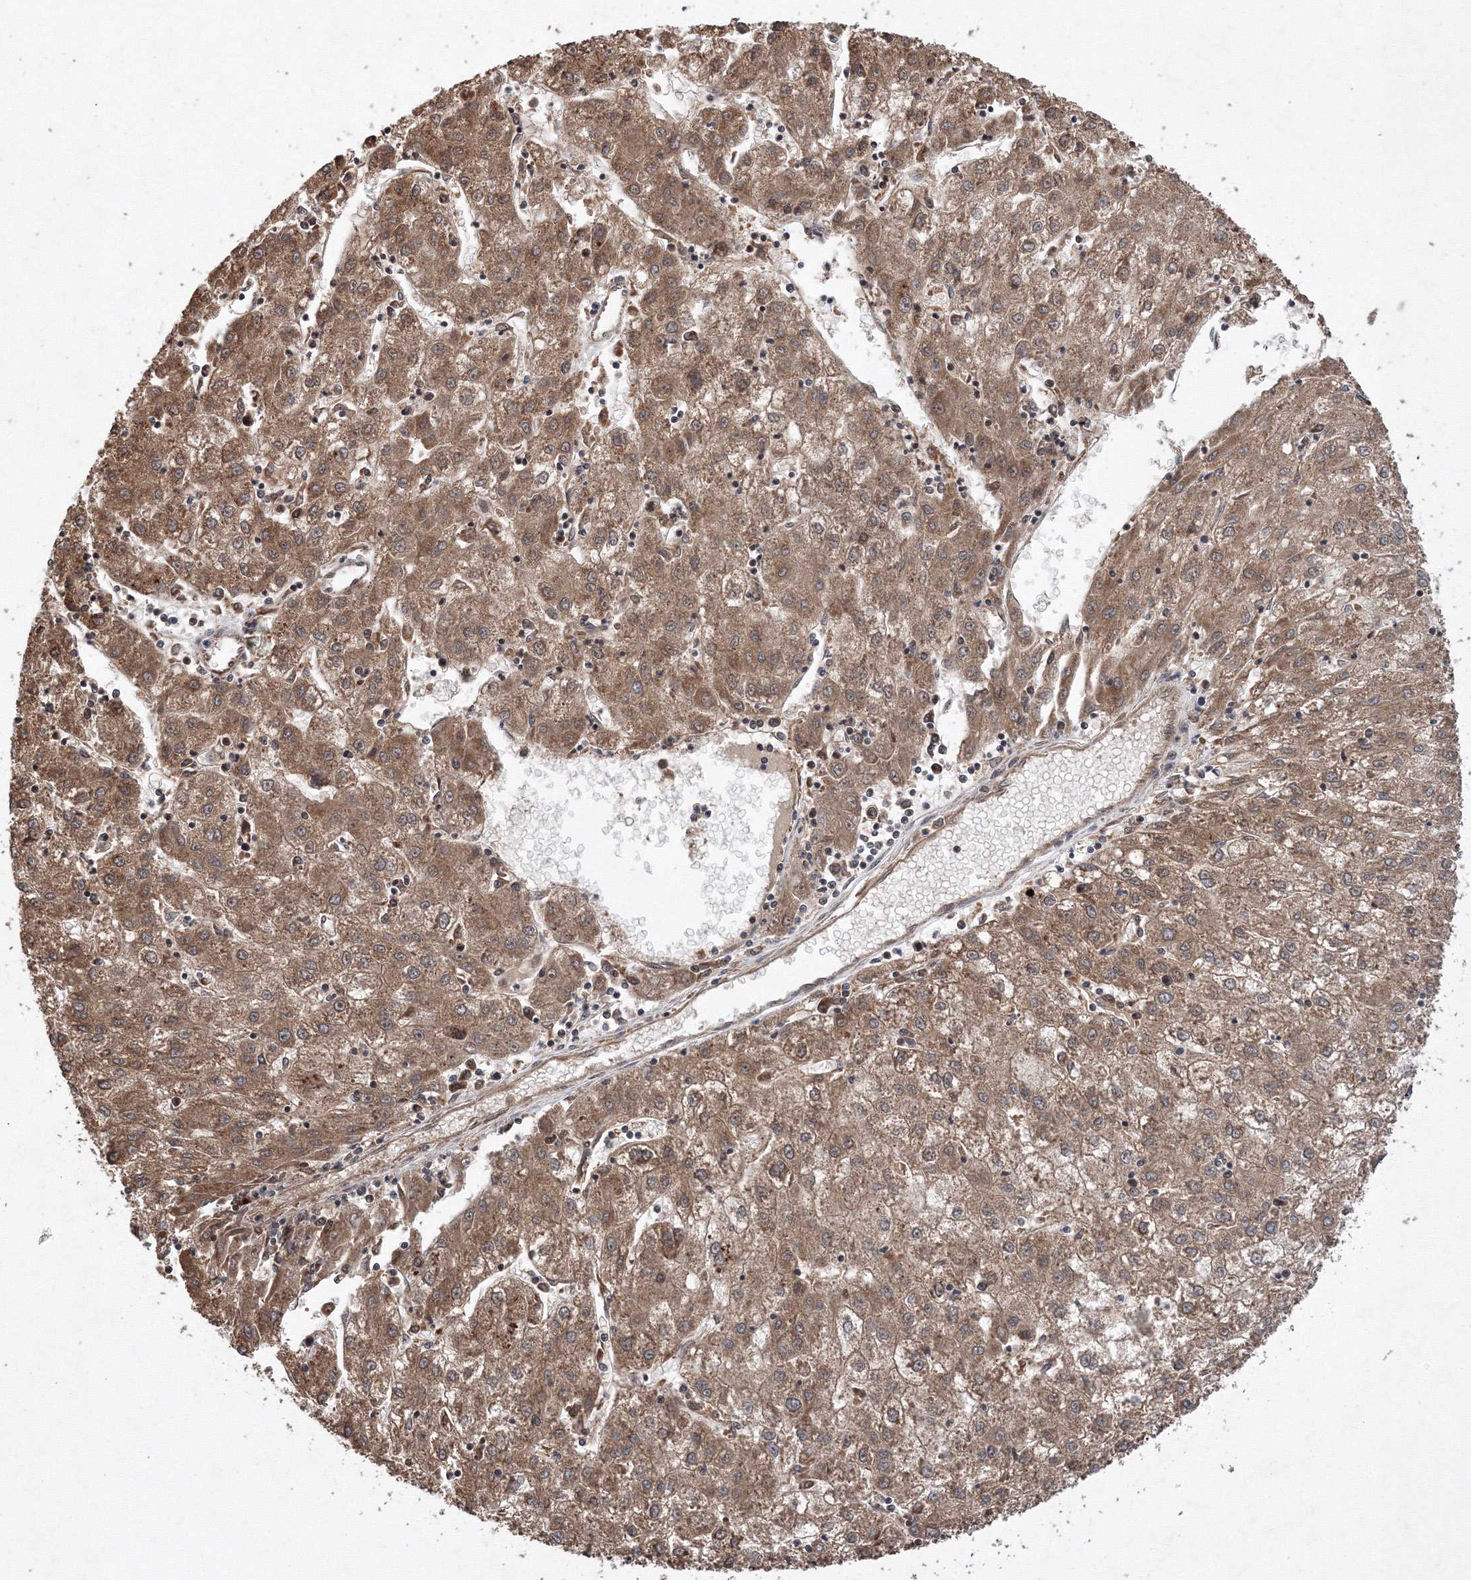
{"staining": {"intensity": "moderate", "quantity": ">75%", "location": "cytoplasmic/membranous"}, "tissue": "liver cancer", "cell_type": "Tumor cells", "image_type": "cancer", "snomed": [{"axis": "morphology", "description": "Carcinoma, Hepatocellular, NOS"}, {"axis": "topography", "description": "Liver"}], "caption": "Liver cancer stained for a protein (brown) displays moderate cytoplasmic/membranous positive positivity in about >75% of tumor cells.", "gene": "ATG3", "patient": {"sex": "male", "age": 72}}